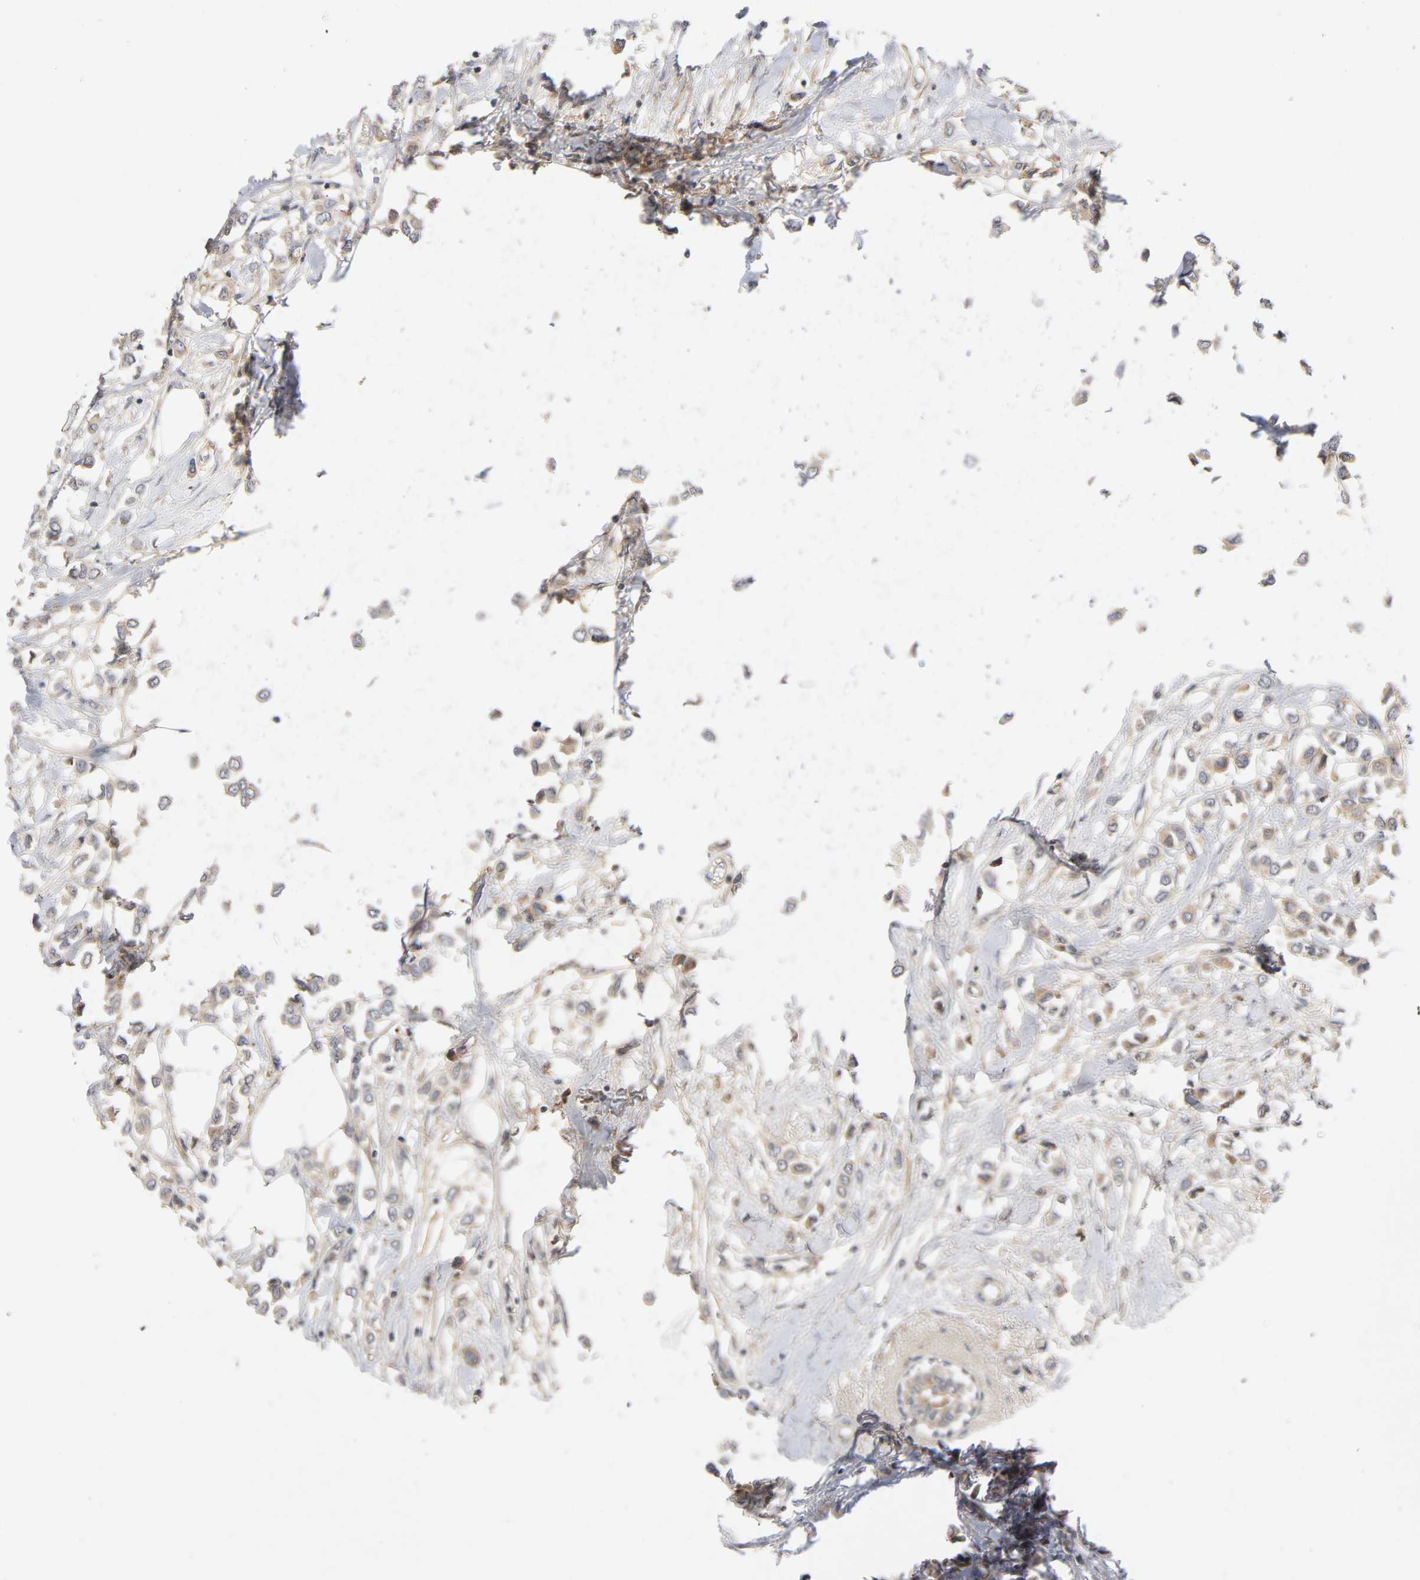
{"staining": {"intensity": "moderate", "quantity": ">75%", "location": "cytoplasmic/membranous"}, "tissue": "breast cancer", "cell_type": "Tumor cells", "image_type": "cancer", "snomed": [{"axis": "morphology", "description": "Lobular carcinoma"}, {"axis": "topography", "description": "Breast"}], "caption": "About >75% of tumor cells in human breast cancer reveal moderate cytoplasmic/membranous protein positivity as visualized by brown immunohistochemical staining.", "gene": "CPB2", "patient": {"sex": "female", "age": 51}}